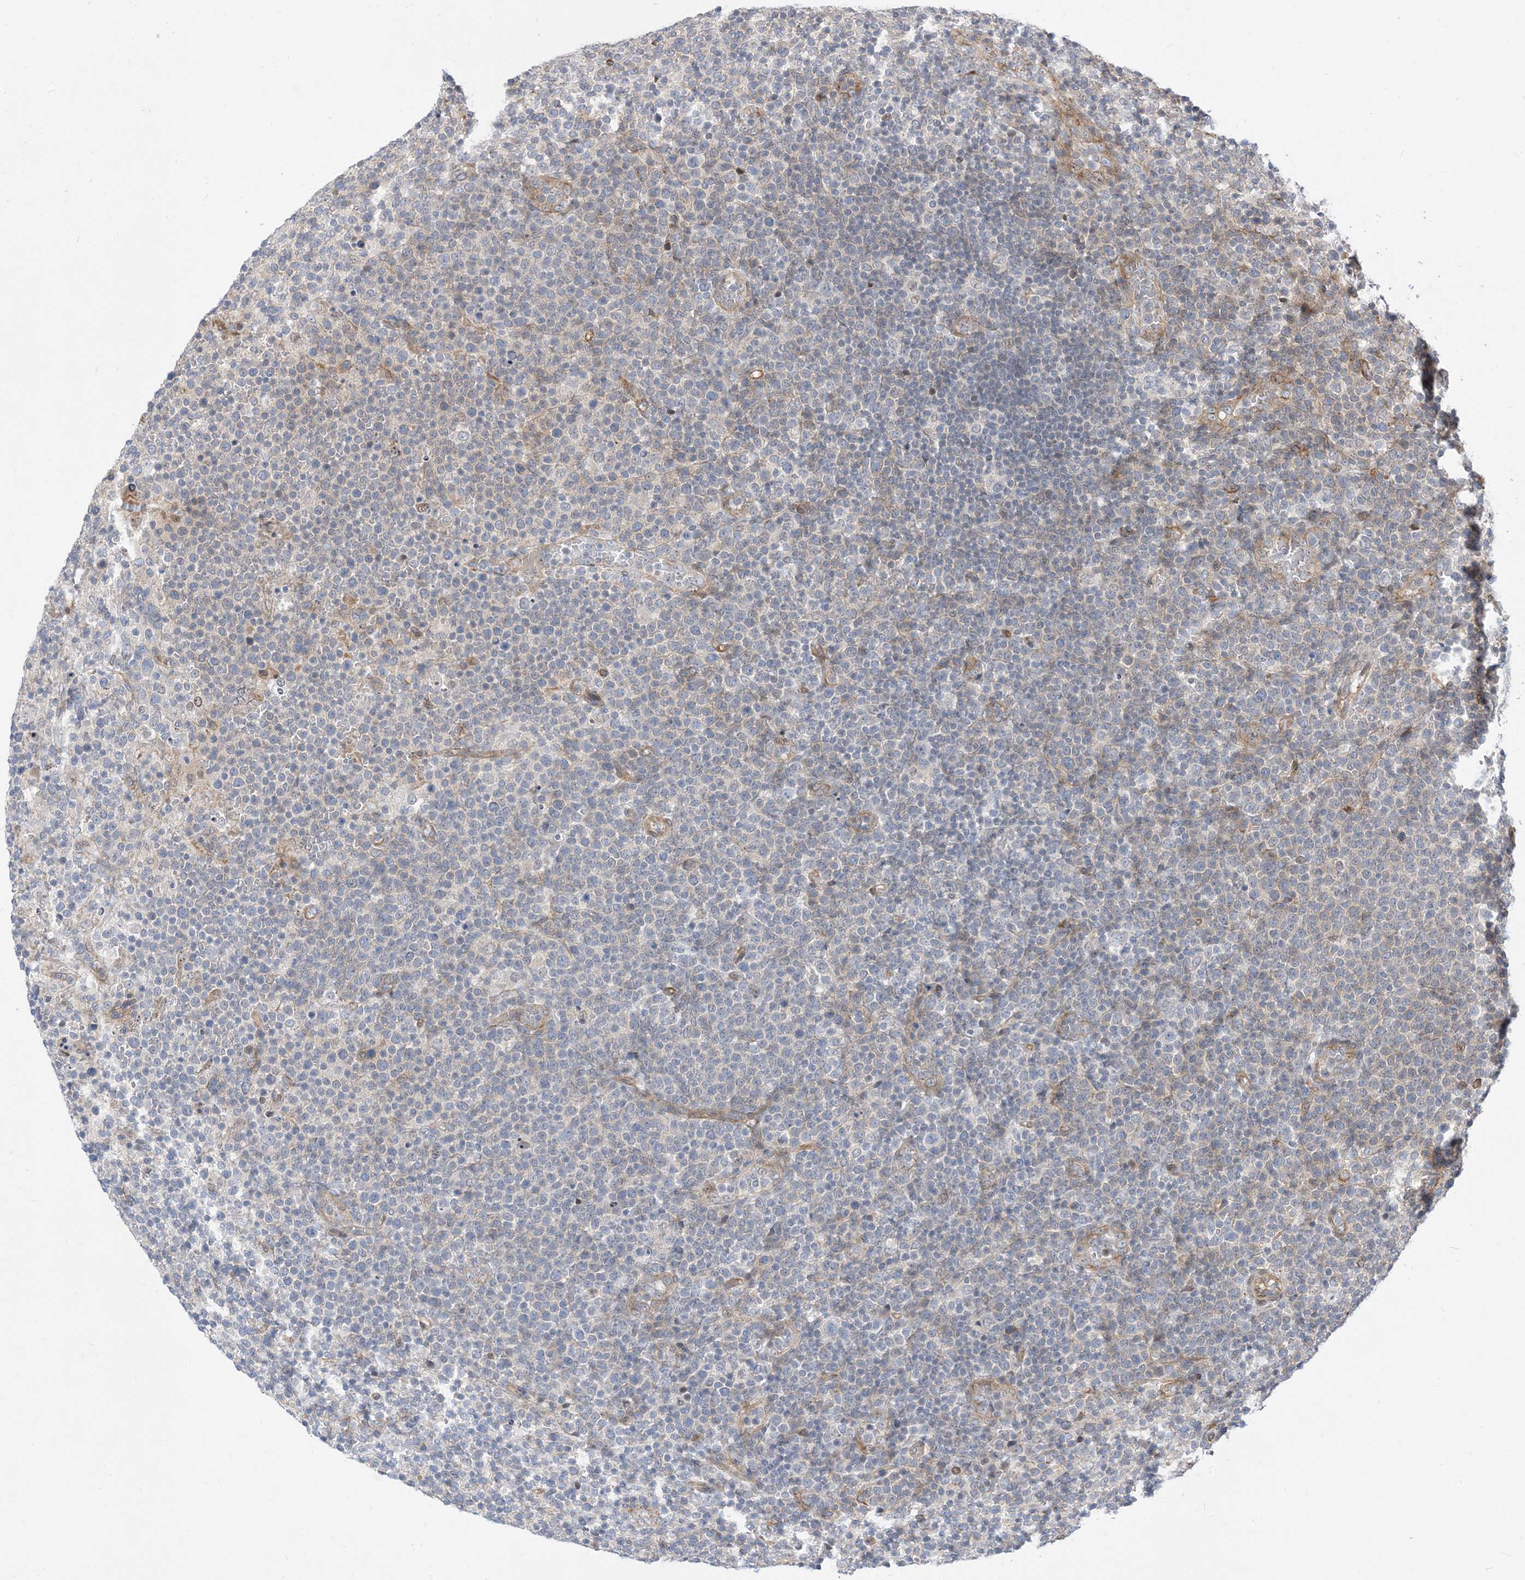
{"staining": {"intensity": "negative", "quantity": "none", "location": "none"}, "tissue": "lymphoma", "cell_type": "Tumor cells", "image_type": "cancer", "snomed": [{"axis": "morphology", "description": "Malignant lymphoma, non-Hodgkin's type, High grade"}, {"axis": "topography", "description": "Lymph node"}], "caption": "The image displays no staining of tumor cells in lymphoma.", "gene": "TYSND1", "patient": {"sex": "male", "age": 61}}